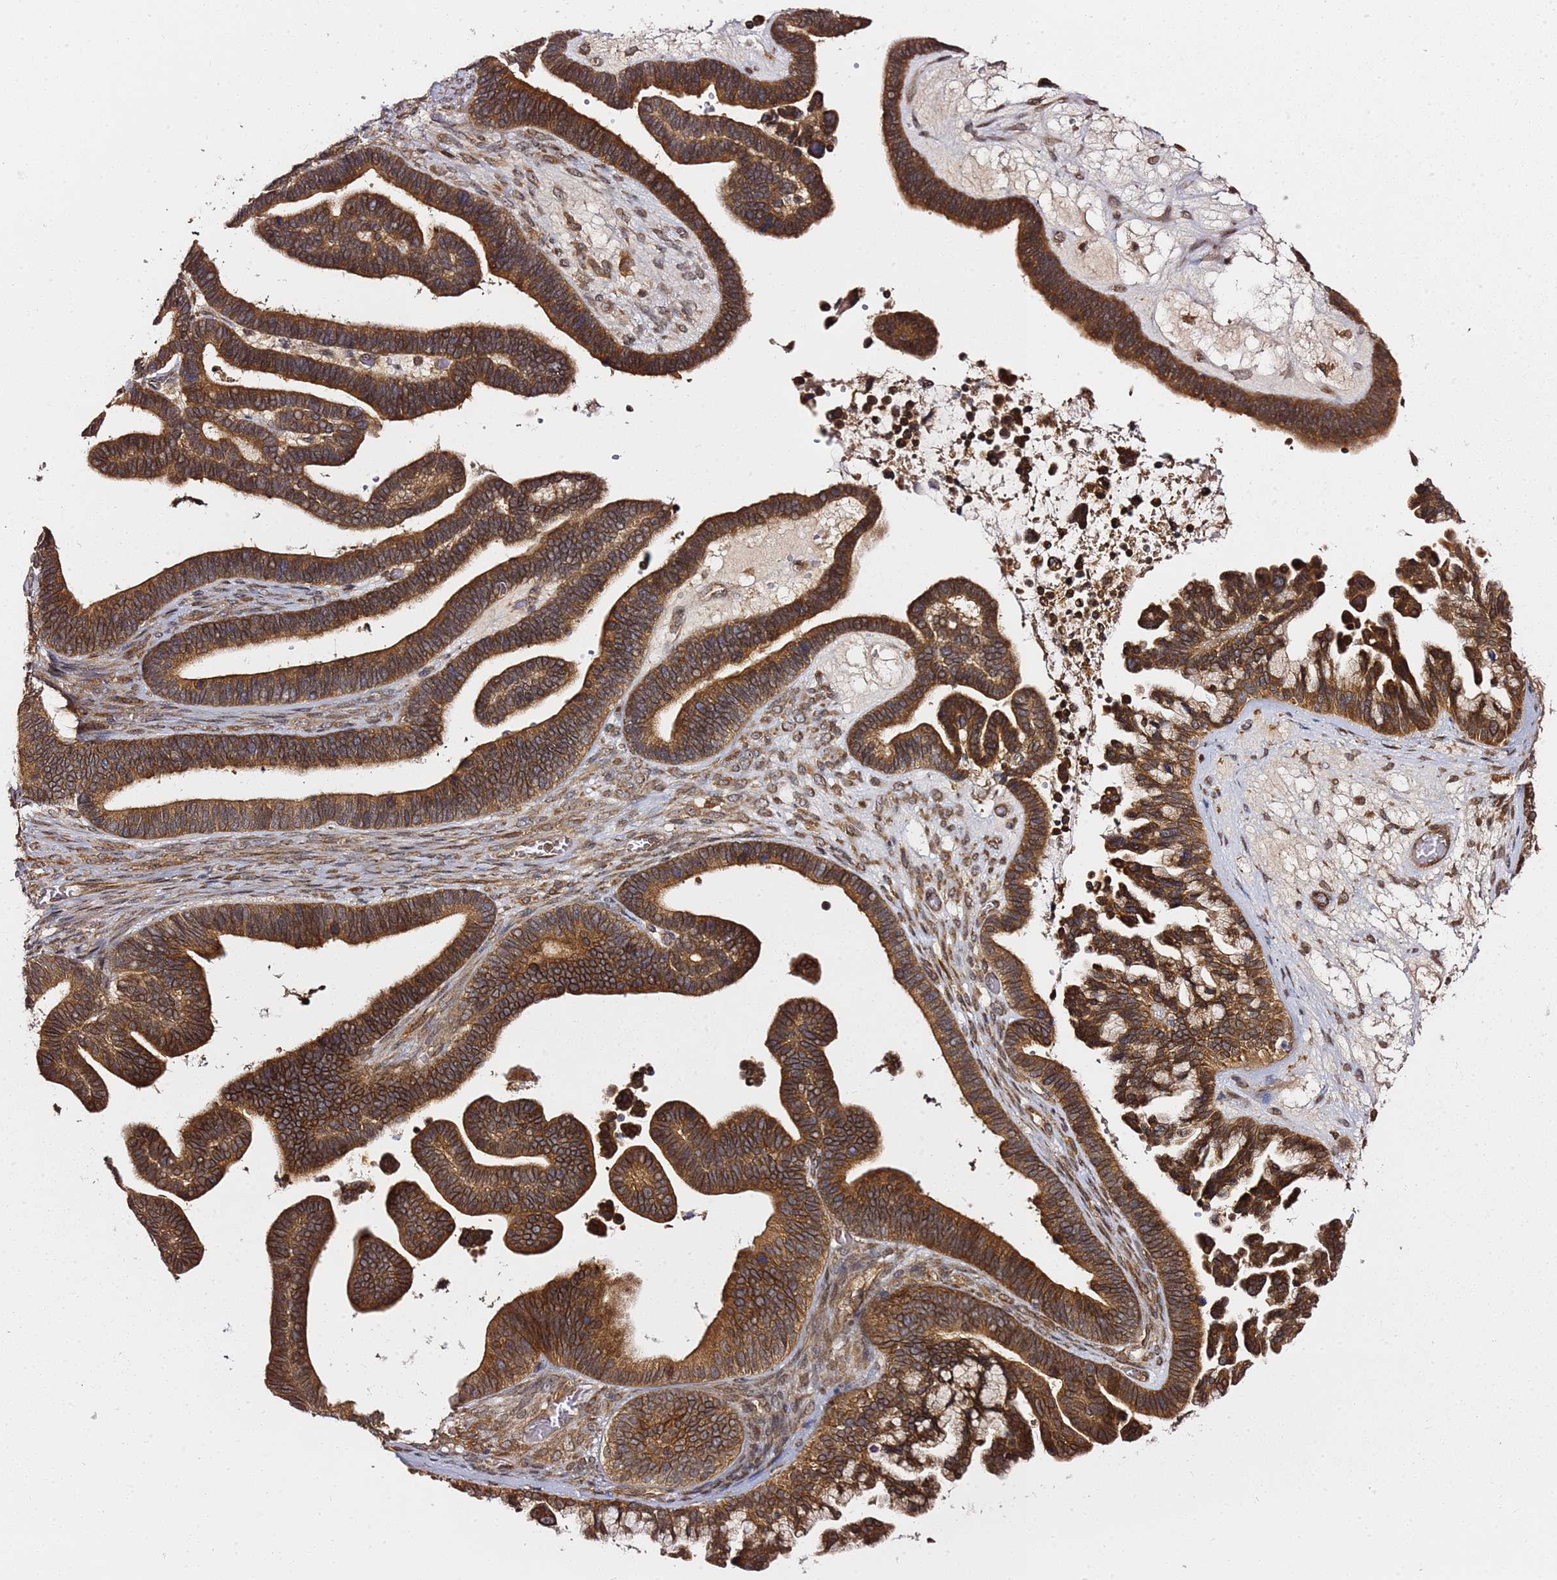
{"staining": {"intensity": "strong", "quantity": ">75%", "location": "cytoplasmic/membranous"}, "tissue": "ovarian cancer", "cell_type": "Tumor cells", "image_type": "cancer", "snomed": [{"axis": "morphology", "description": "Cystadenocarcinoma, serous, NOS"}, {"axis": "topography", "description": "Ovary"}], "caption": "Brown immunohistochemical staining in serous cystadenocarcinoma (ovarian) reveals strong cytoplasmic/membranous staining in about >75% of tumor cells.", "gene": "PRKAB2", "patient": {"sex": "female", "age": 56}}